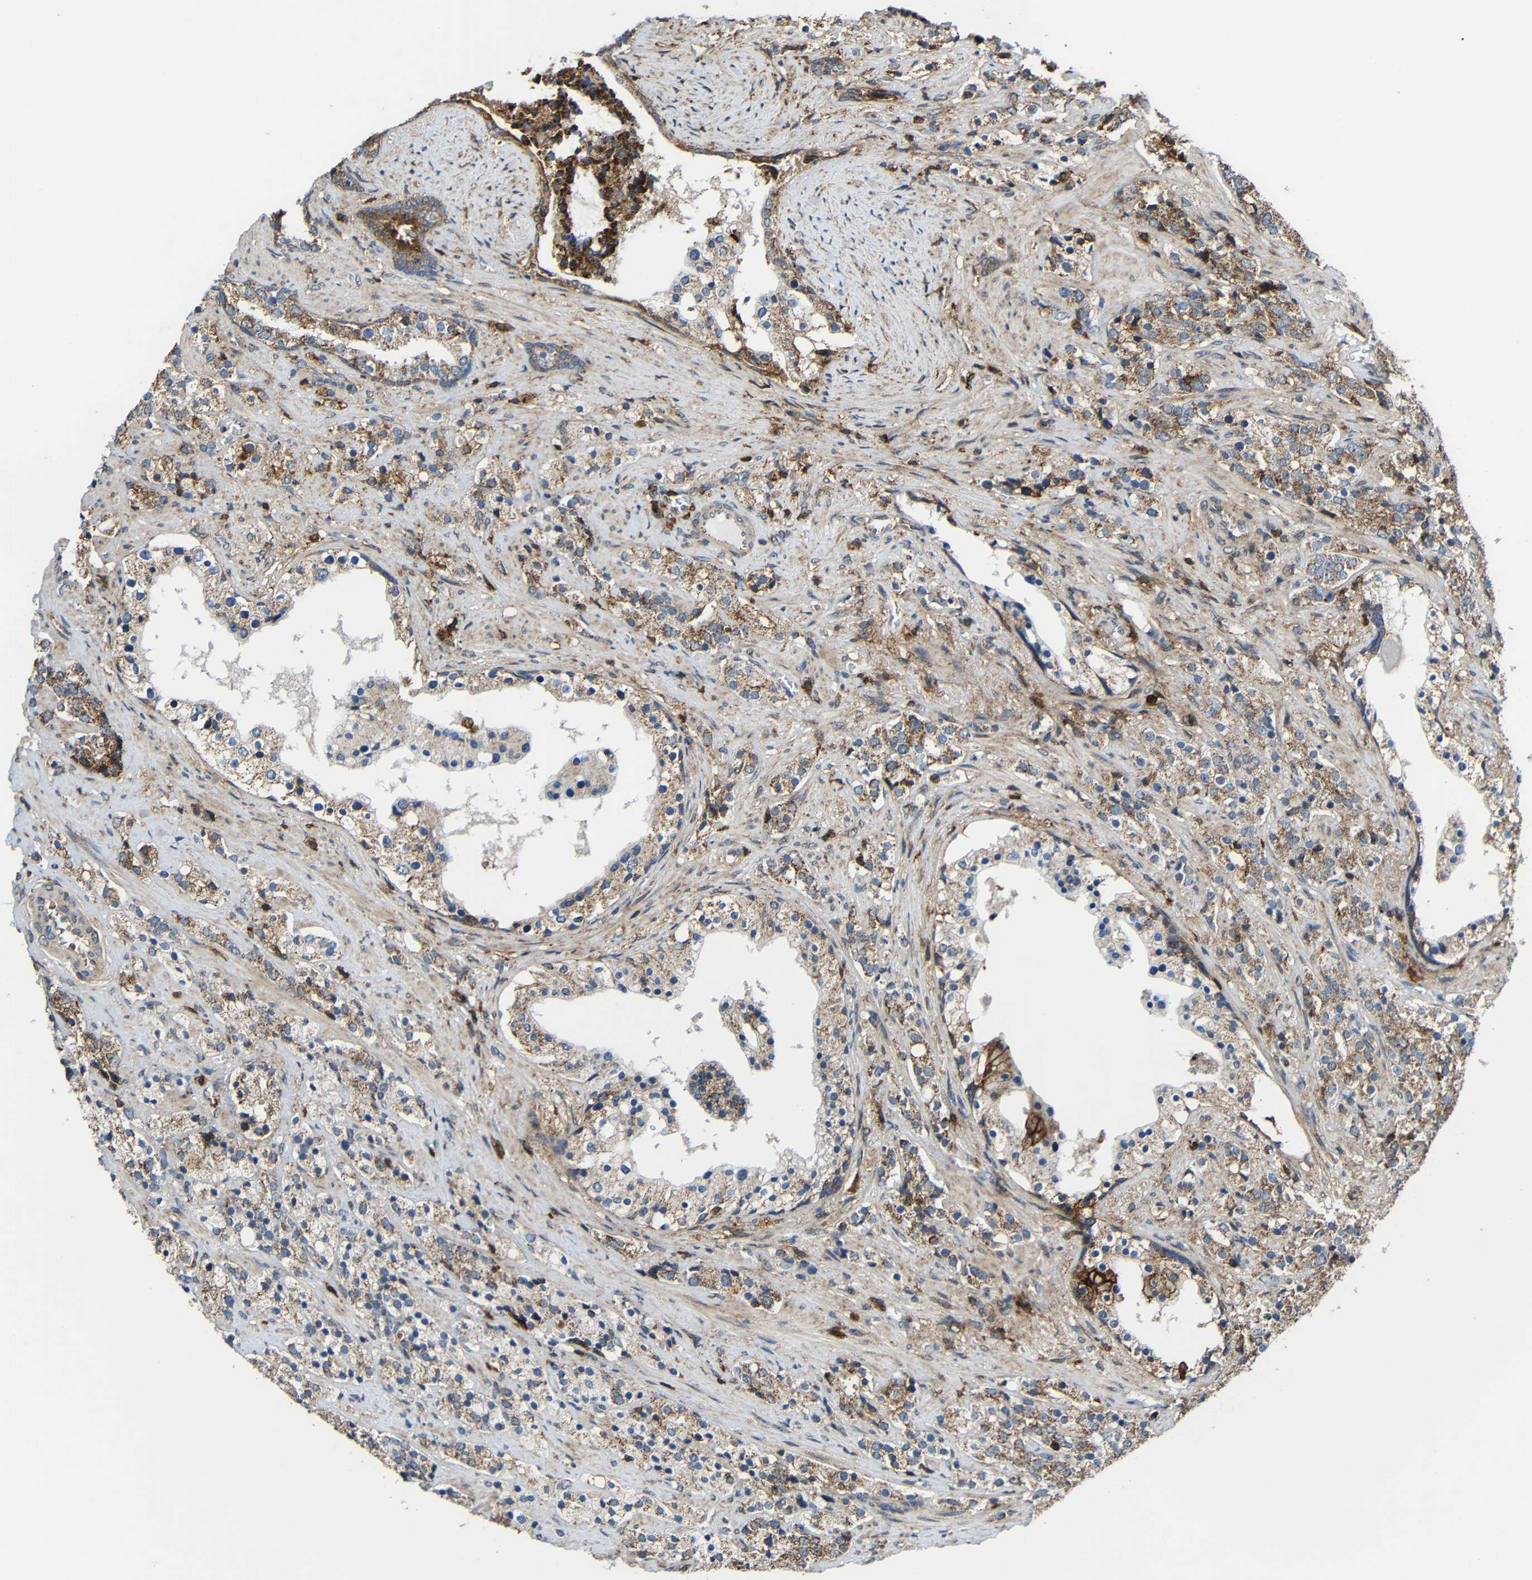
{"staining": {"intensity": "moderate", "quantity": ">75%", "location": "cytoplasmic/membranous"}, "tissue": "prostate cancer", "cell_type": "Tumor cells", "image_type": "cancer", "snomed": [{"axis": "morphology", "description": "Adenocarcinoma, High grade"}, {"axis": "topography", "description": "Prostate"}], "caption": "Immunohistochemical staining of human prostate cancer (high-grade adenocarcinoma) shows medium levels of moderate cytoplasmic/membranous expression in approximately >75% of tumor cells.", "gene": "C1GALT1", "patient": {"sex": "male", "age": 71}}